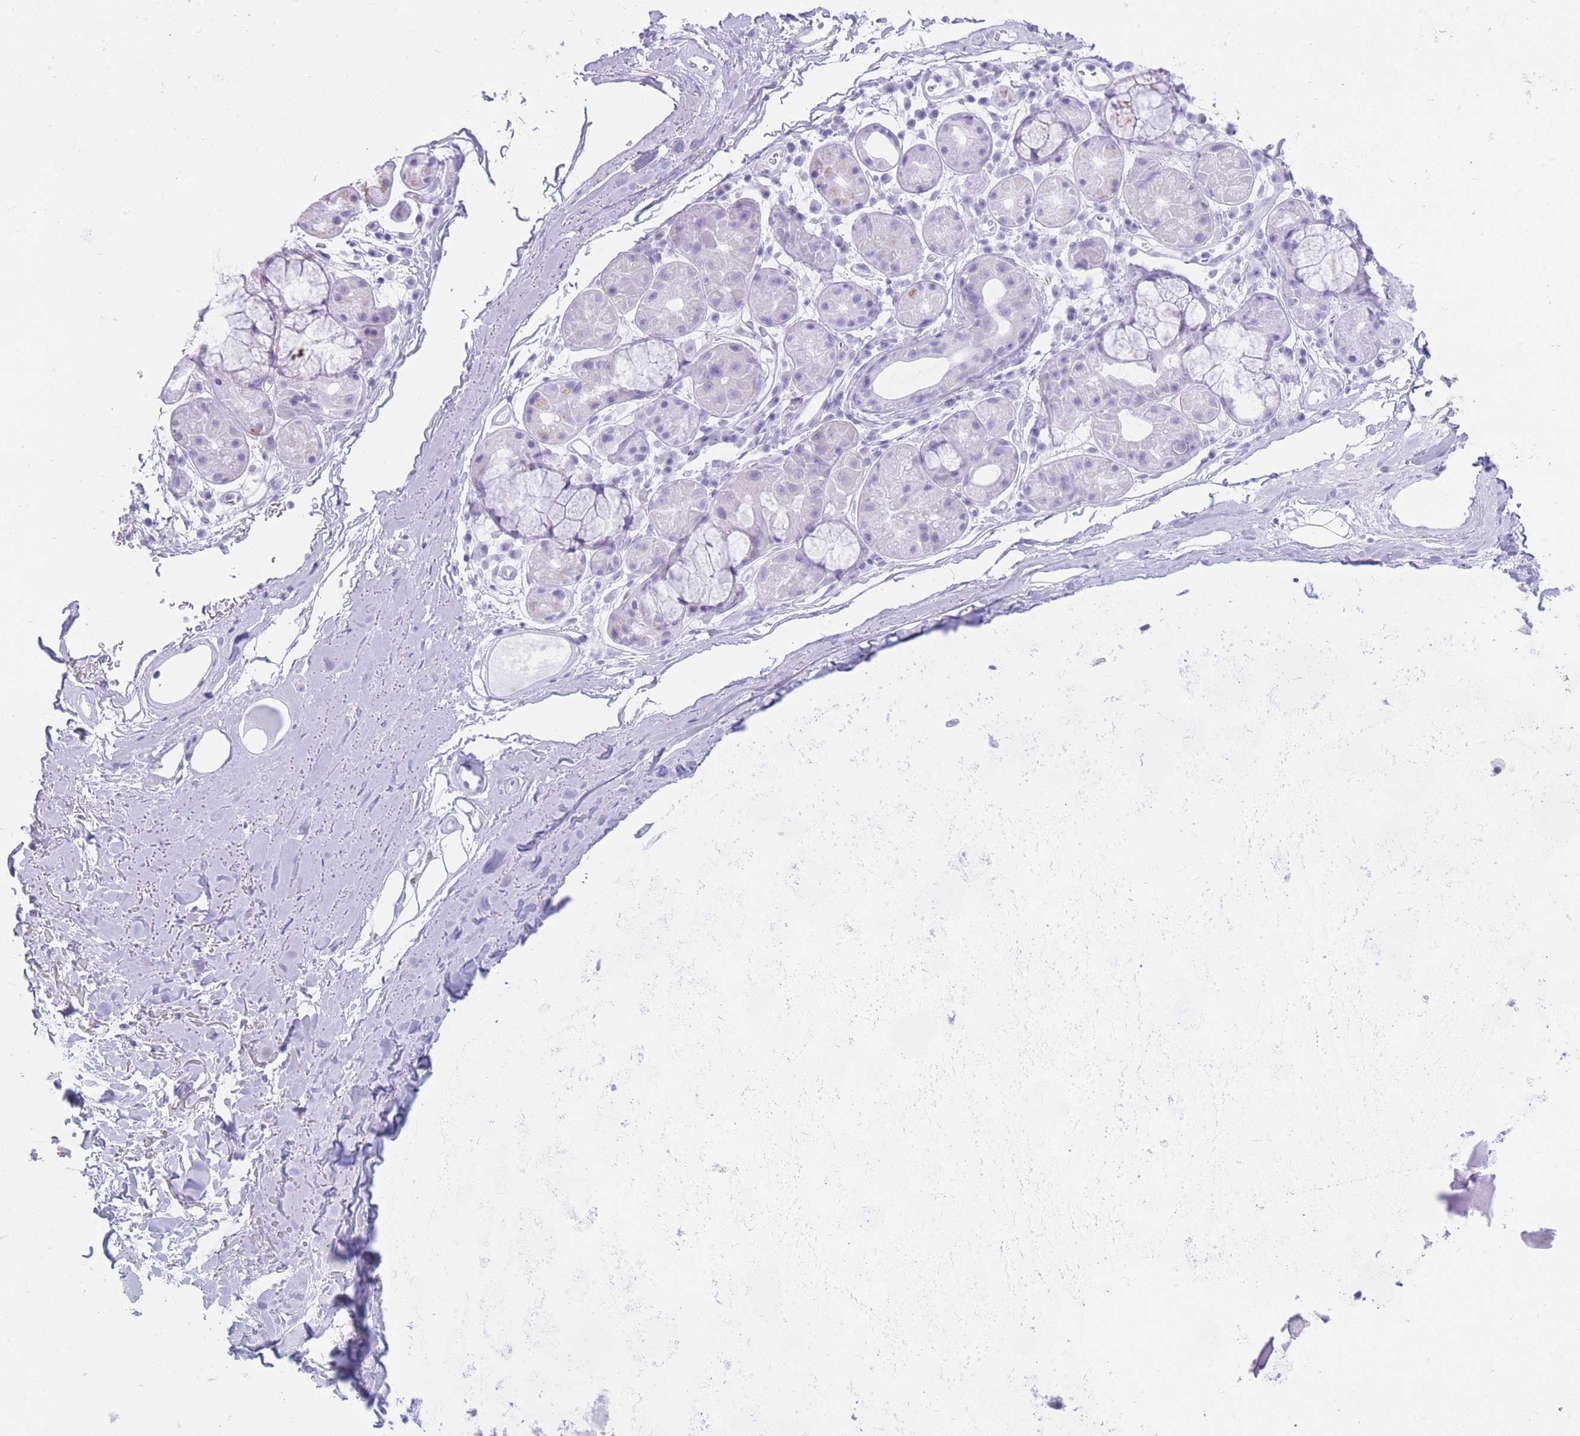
{"staining": {"intensity": "negative", "quantity": "none", "location": "none"}, "tissue": "adipose tissue", "cell_type": "Adipocytes", "image_type": "normal", "snomed": [{"axis": "morphology", "description": "Normal tissue, NOS"}, {"axis": "topography", "description": "Cartilage tissue"}], "caption": "The image displays no significant staining in adipocytes of adipose tissue.", "gene": "ELOA2", "patient": {"sex": "male", "age": 80}}